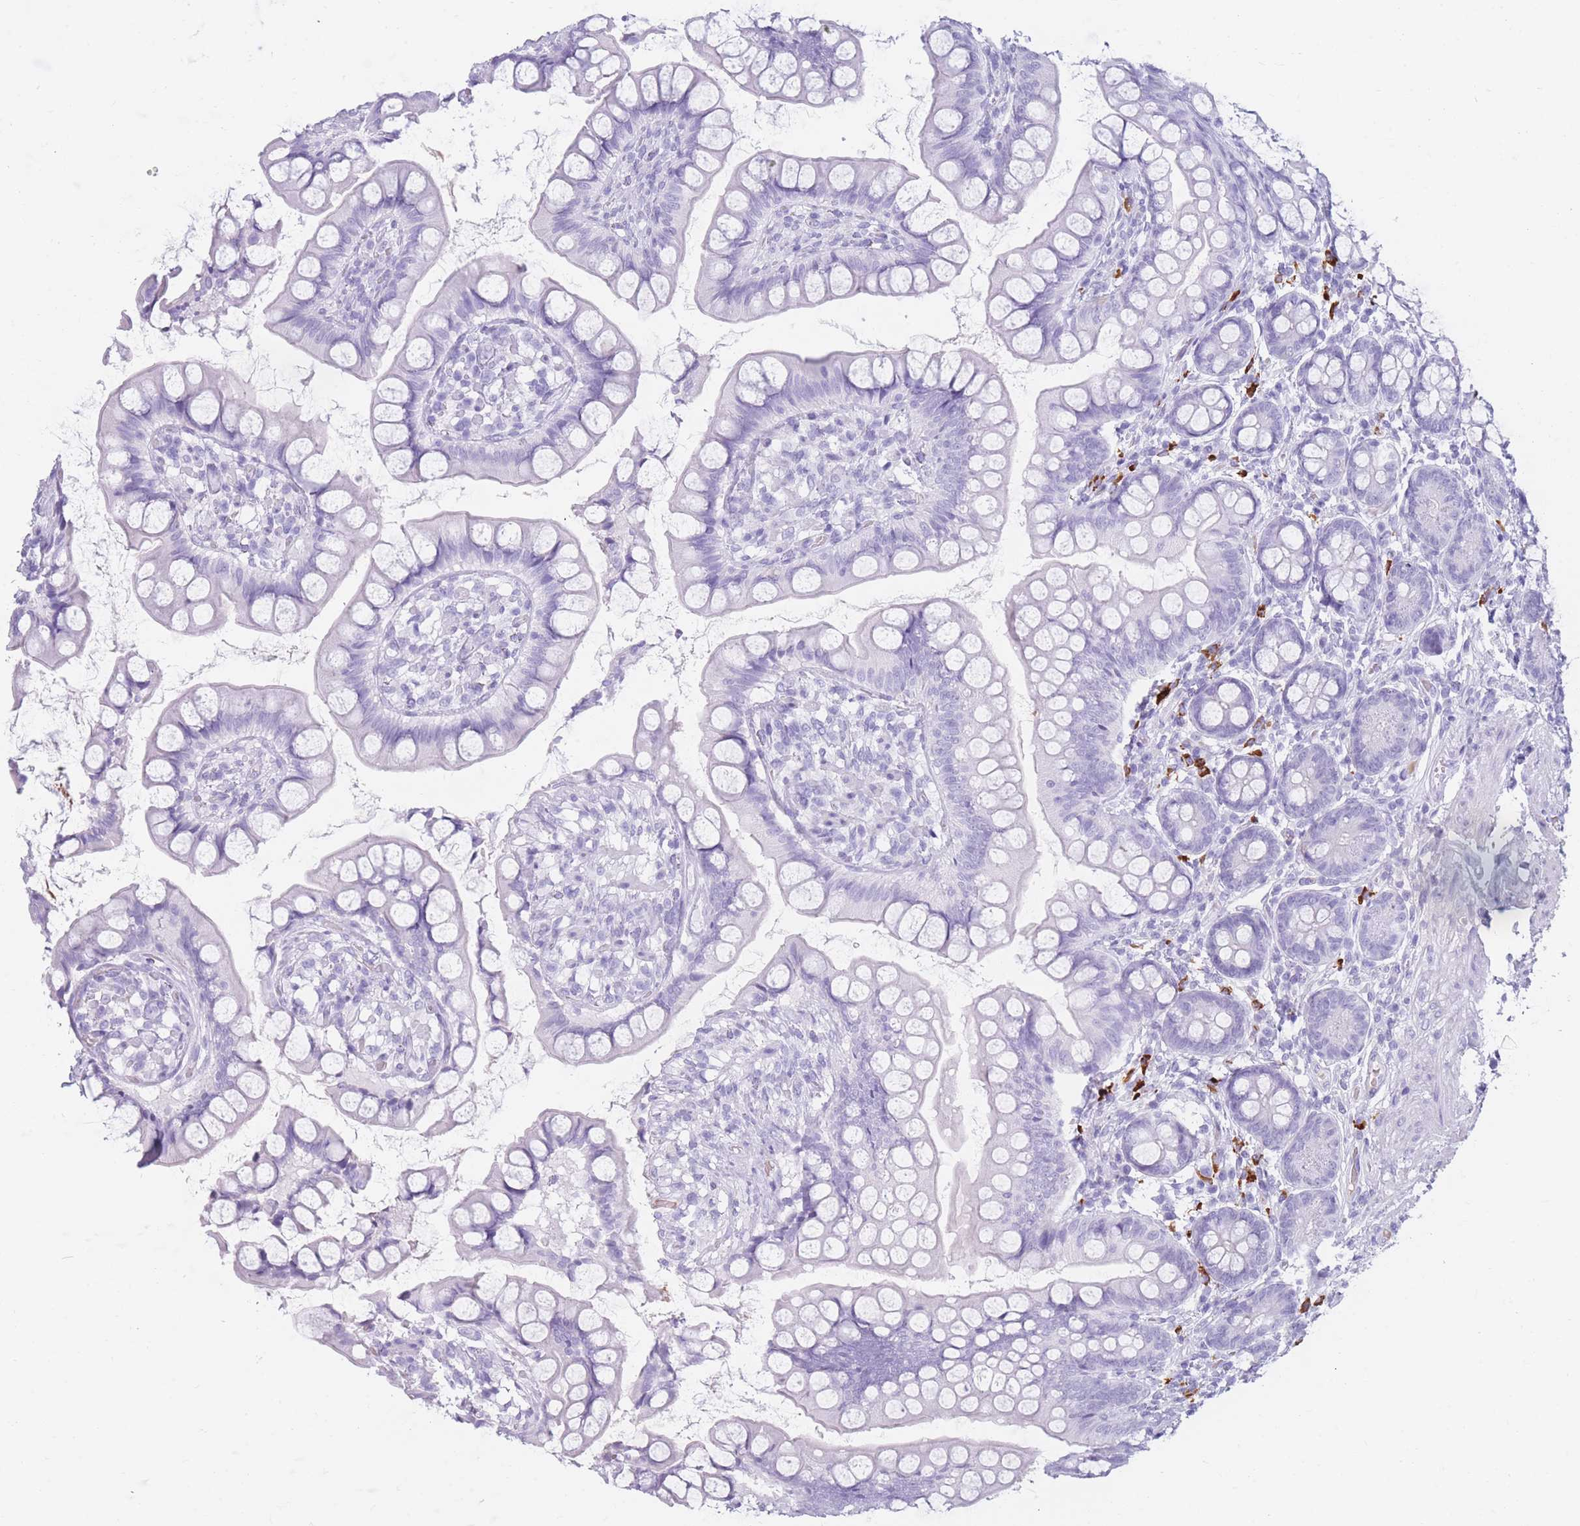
{"staining": {"intensity": "negative", "quantity": "none", "location": "none"}, "tissue": "small intestine", "cell_type": "Glandular cells", "image_type": "normal", "snomed": [{"axis": "morphology", "description": "Normal tissue, NOS"}, {"axis": "topography", "description": "Small intestine"}], "caption": "Immunohistochemical staining of normal human small intestine demonstrates no significant staining in glandular cells.", "gene": "TNFSF11", "patient": {"sex": "male", "age": 70}}